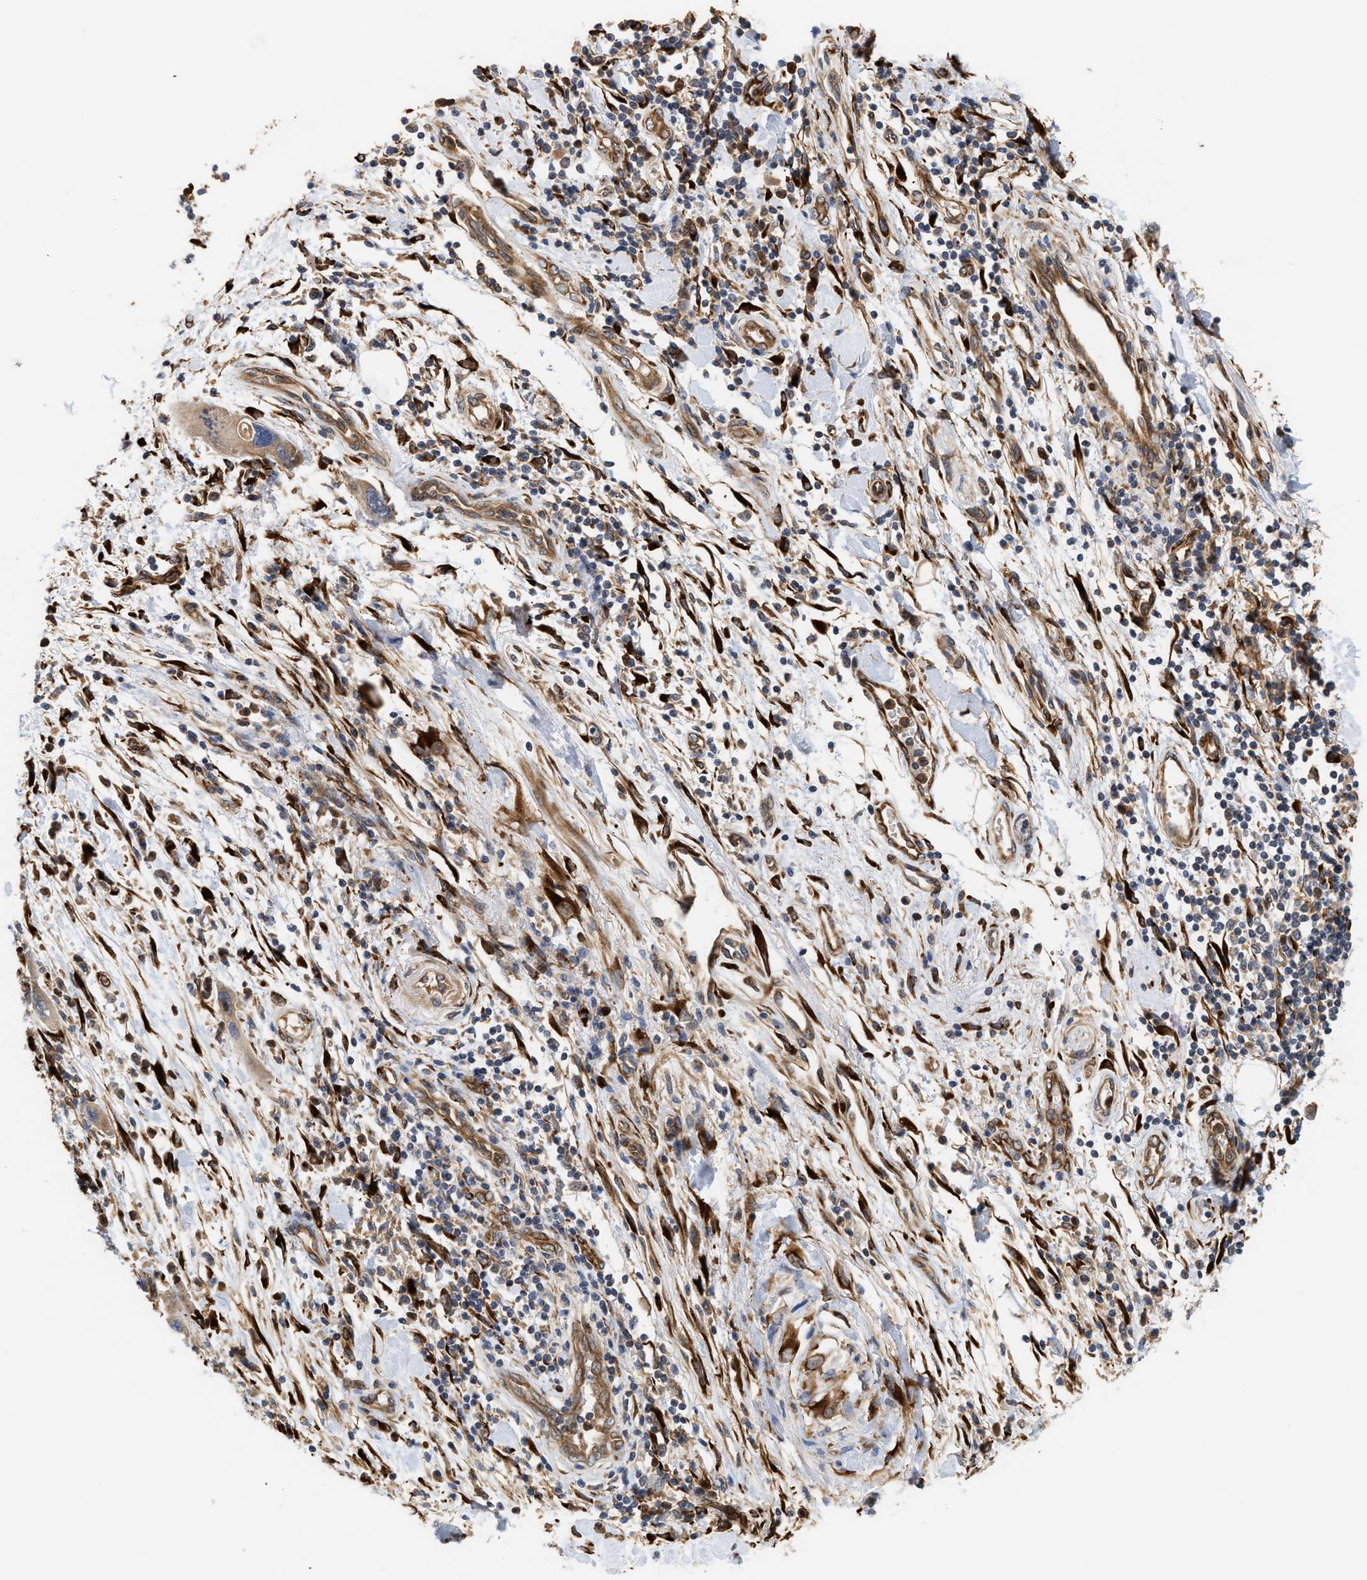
{"staining": {"intensity": "weak", "quantity": ">75%", "location": "cytoplasmic/membranous"}, "tissue": "pancreatic cancer", "cell_type": "Tumor cells", "image_type": "cancer", "snomed": [{"axis": "morphology", "description": "Normal tissue, NOS"}, {"axis": "morphology", "description": "Adenocarcinoma, NOS"}, {"axis": "topography", "description": "Pancreas"}], "caption": "Tumor cells show low levels of weak cytoplasmic/membranous positivity in about >75% of cells in adenocarcinoma (pancreatic).", "gene": "PLCD1", "patient": {"sex": "female", "age": 71}}